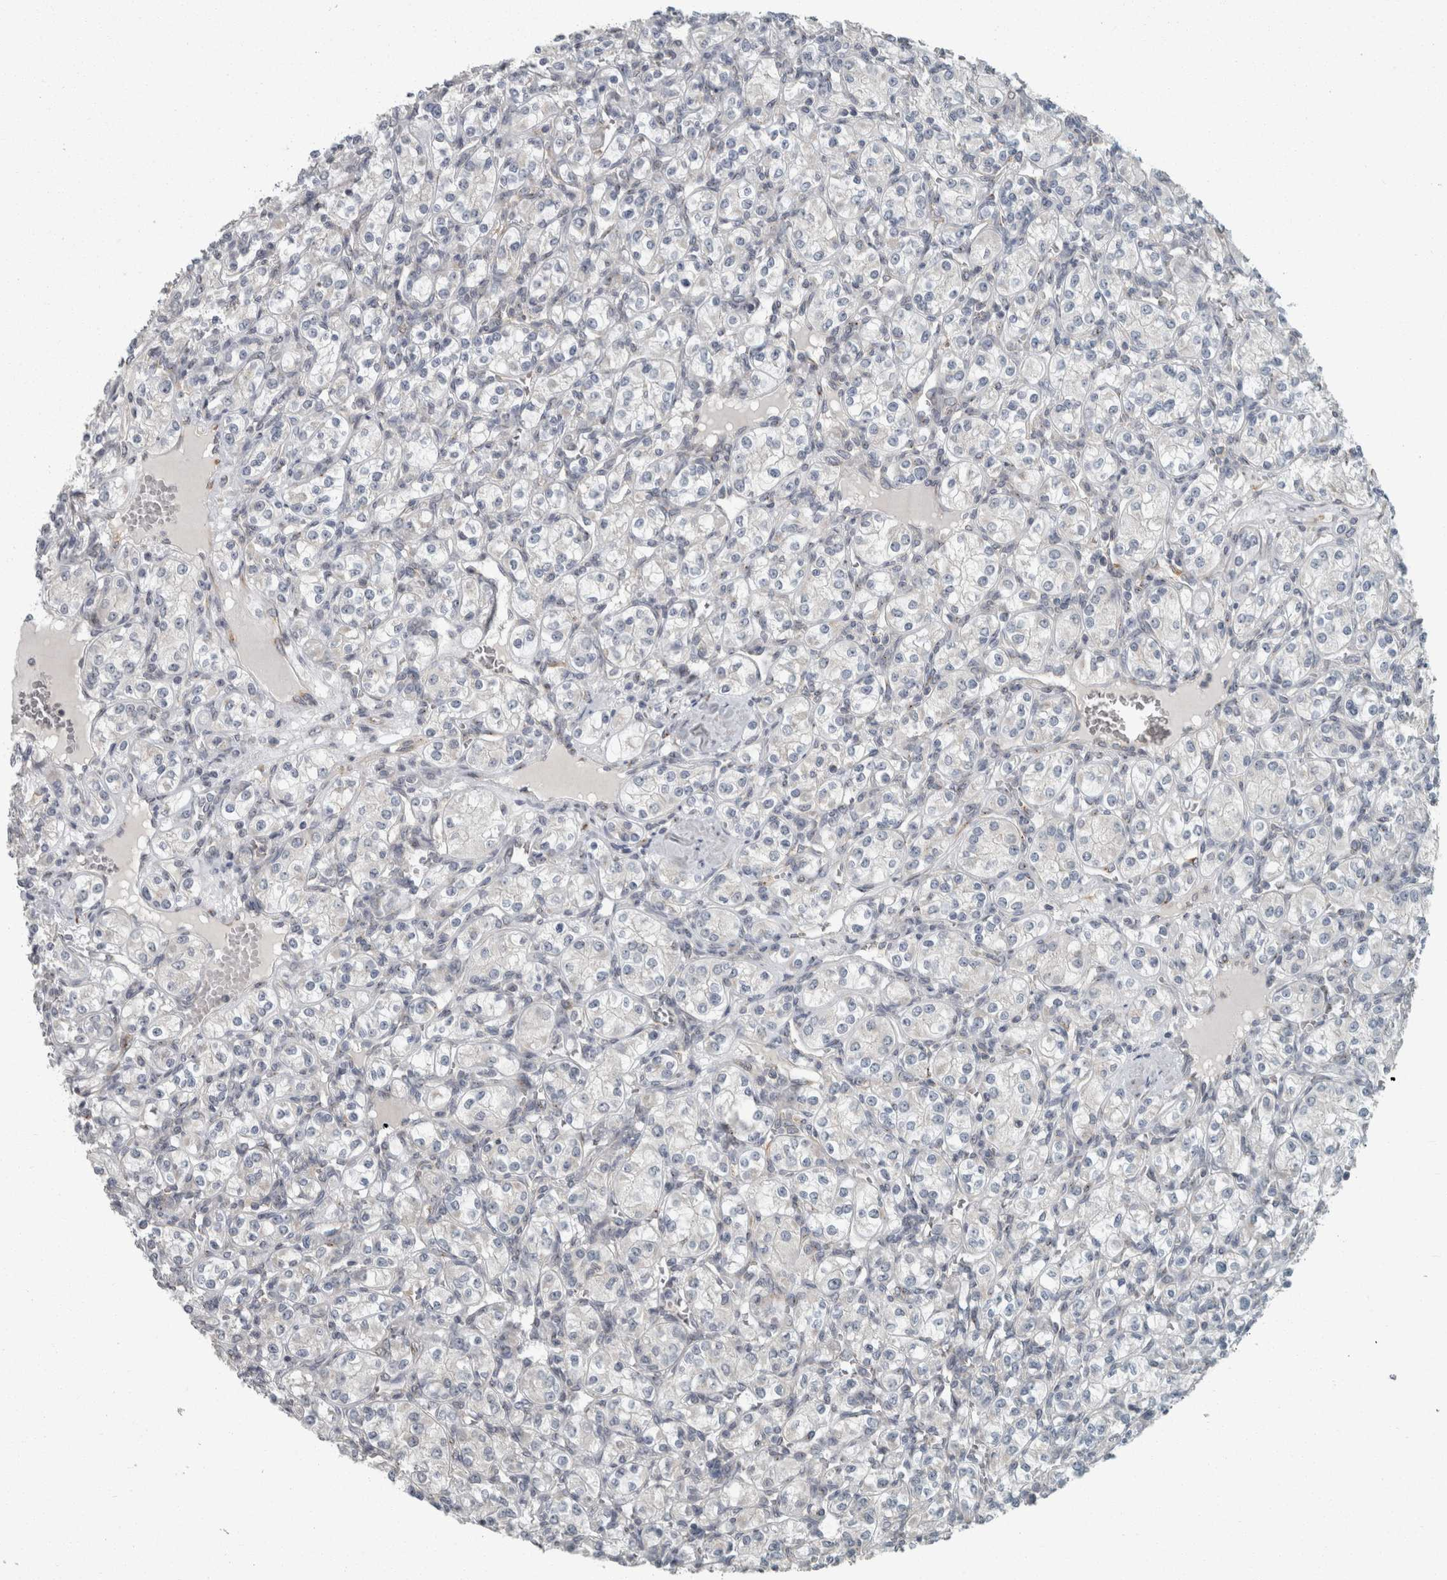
{"staining": {"intensity": "negative", "quantity": "none", "location": "none"}, "tissue": "renal cancer", "cell_type": "Tumor cells", "image_type": "cancer", "snomed": [{"axis": "morphology", "description": "Adenocarcinoma, NOS"}, {"axis": "topography", "description": "Kidney"}], "caption": "A micrograph of renal cancer stained for a protein shows no brown staining in tumor cells. Brightfield microscopy of immunohistochemistry (IHC) stained with DAB (brown) and hematoxylin (blue), captured at high magnification.", "gene": "KIF1C", "patient": {"sex": "male", "age": 77}}